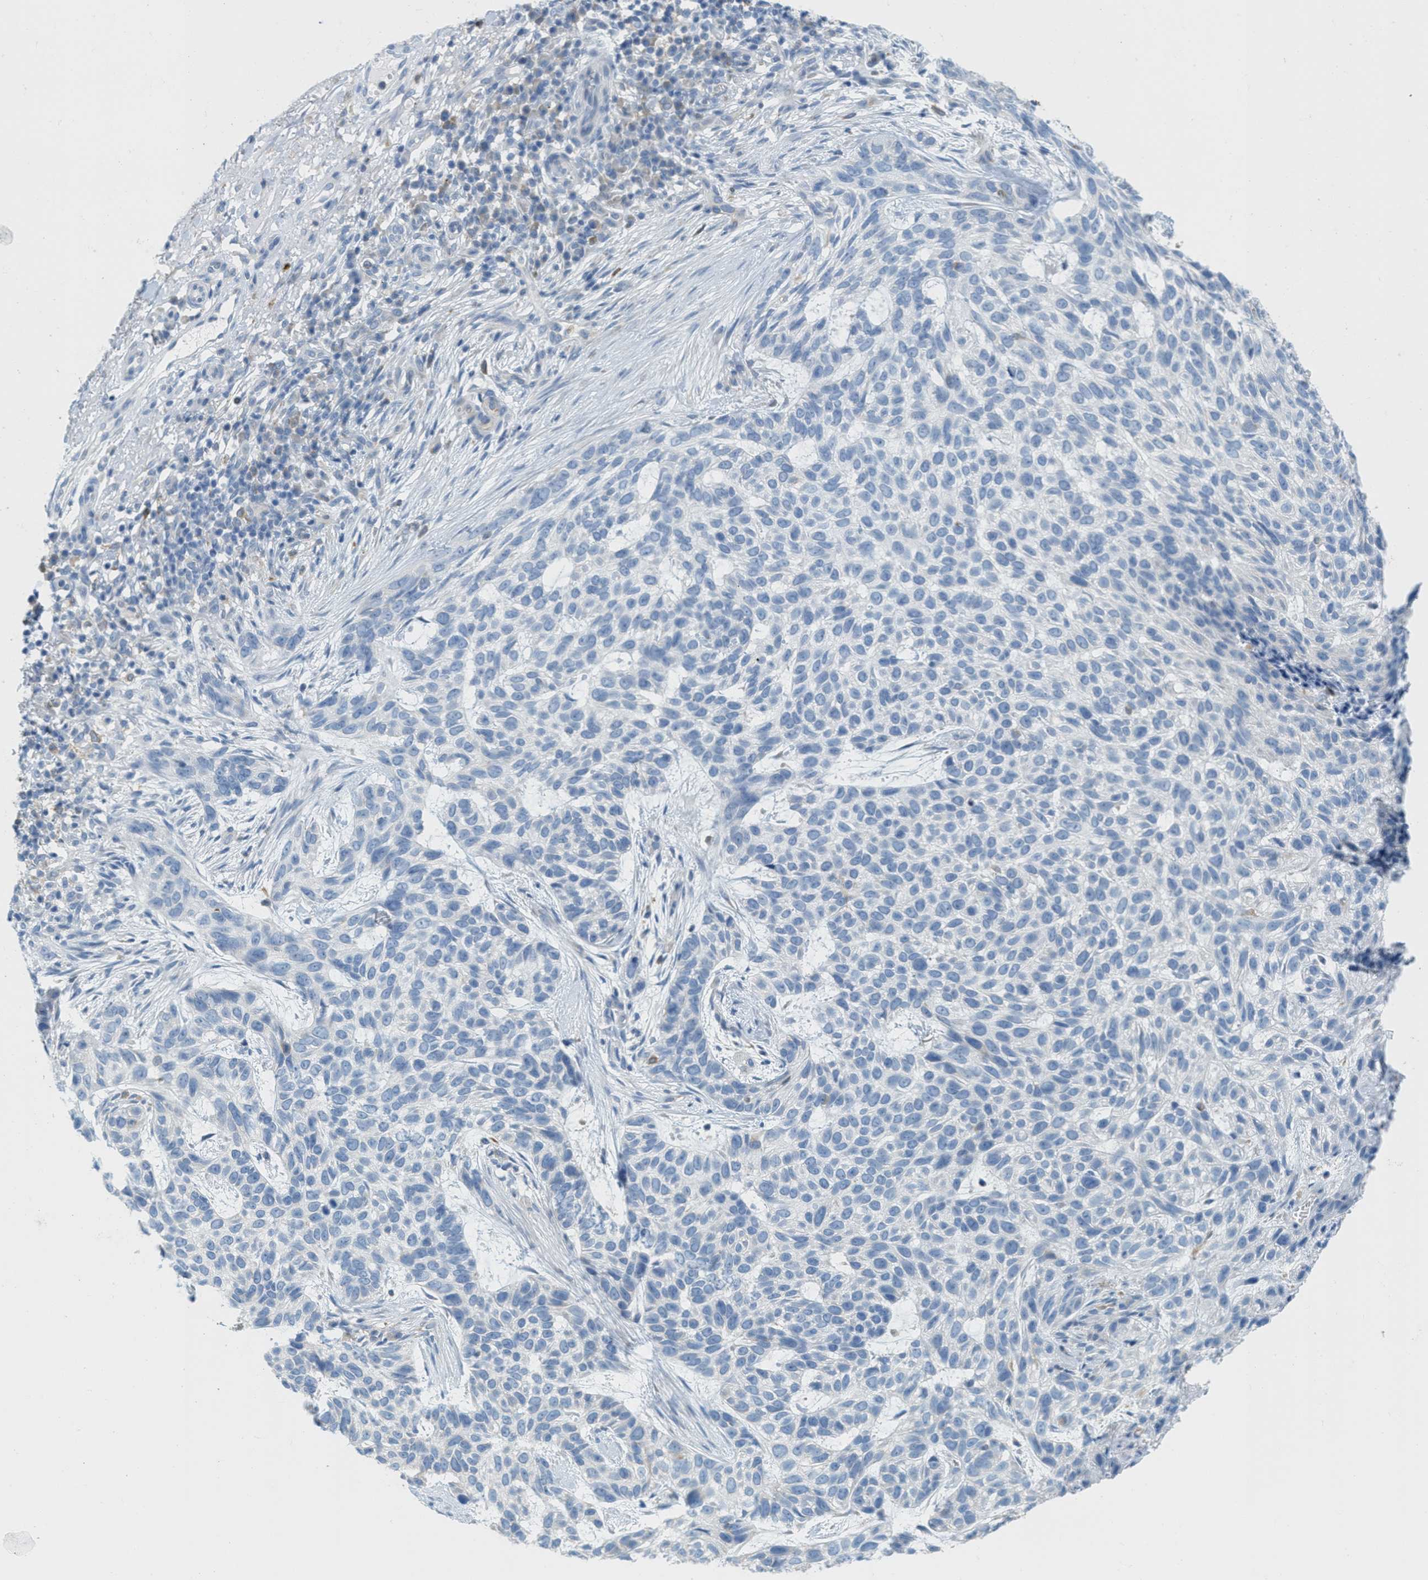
{"staining": {"intensity": "negative", "quantity": "none", "location": "none"}, "tissue": "skin cancer", "cell_type": "Tumor cells", "image_type": "cancer", "snomed": [{"axis": "morphology", "description": "Normal tissue, NOS"}, {"axis": "morphology", "description": "Basal cell carcinoma"}, {"axis": "topography", "description": "Skin"}], "caption": "Immunohistochemistry of human skin cancer demonstrates no positivity in tumor cells.", "gene": "TEX264", "patient": {"sex": "male", "age": 79}}